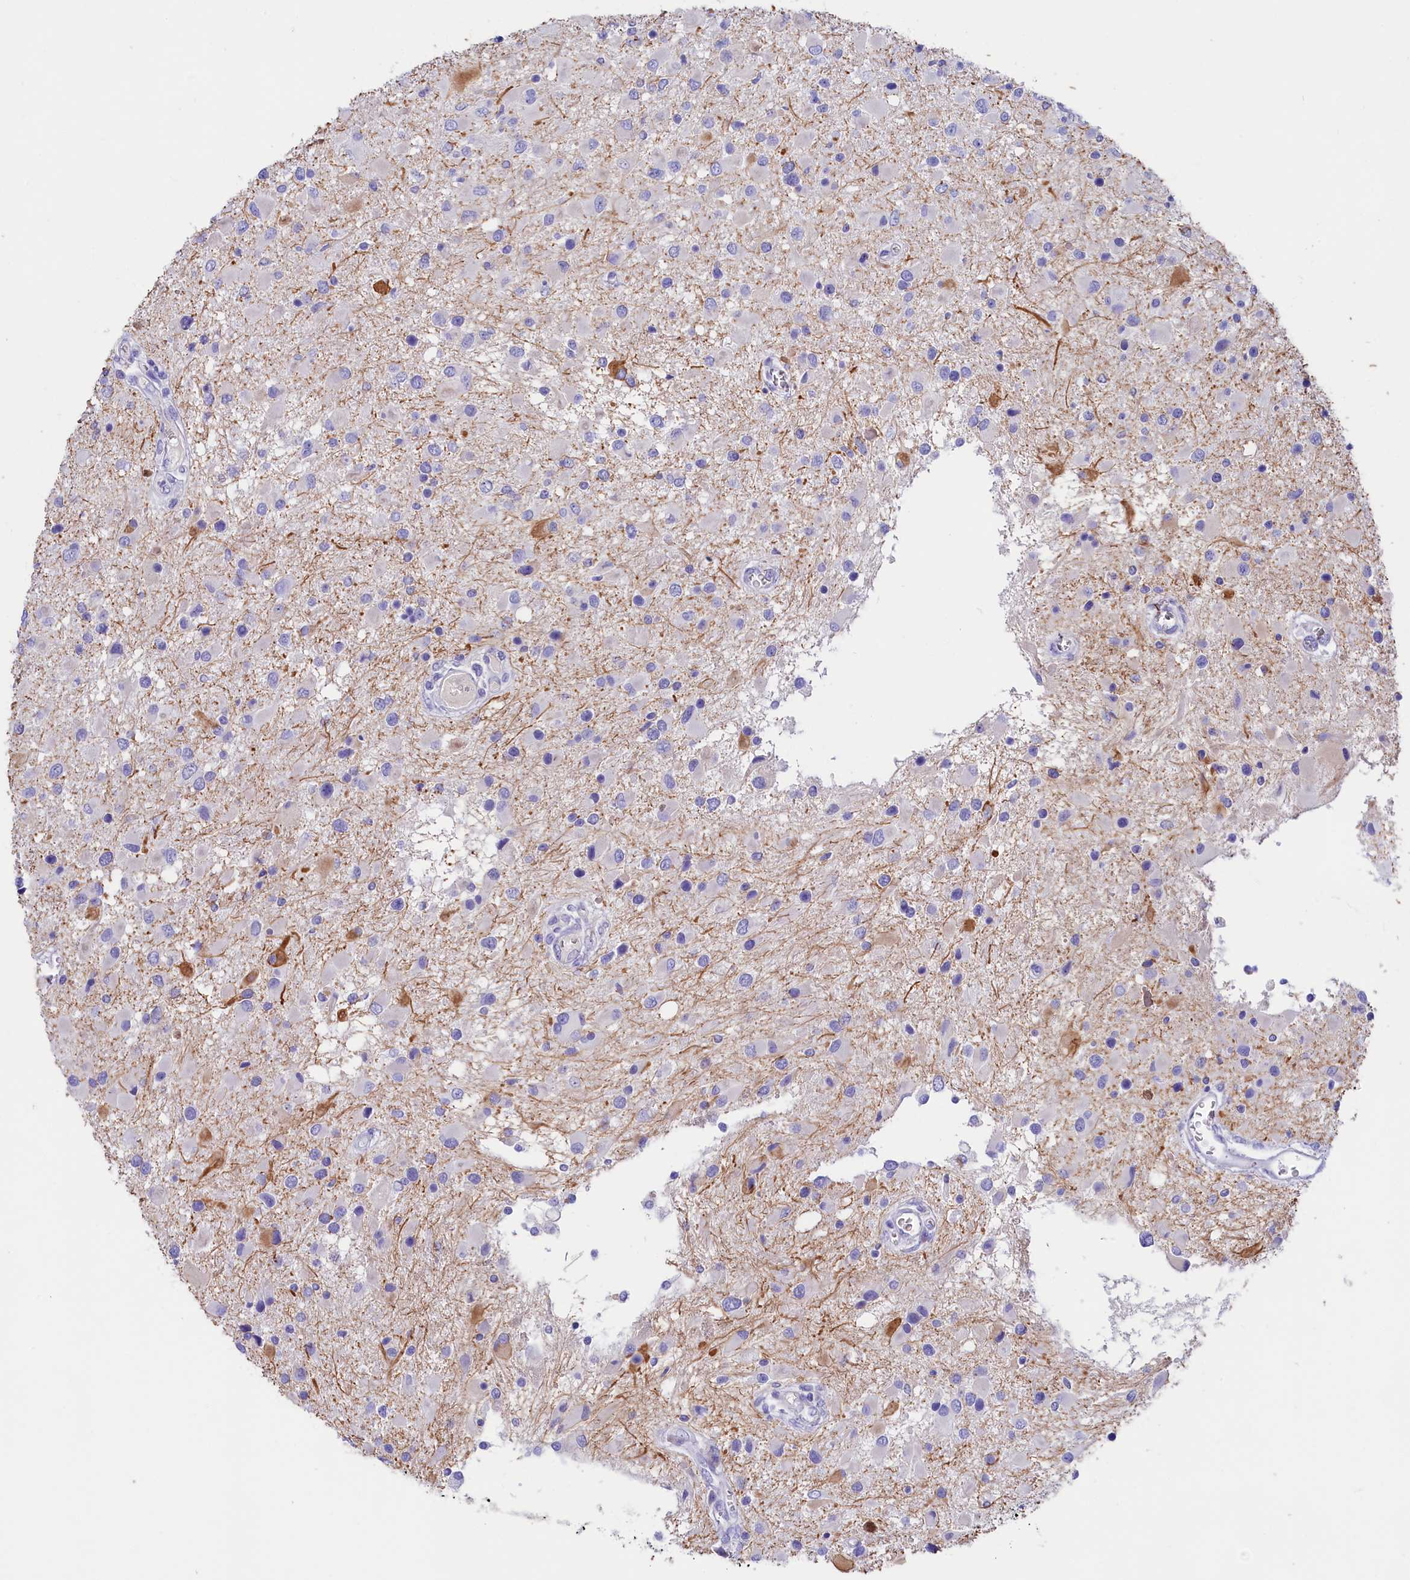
{"staining": {"intensity": "negative", "quantity": "none", "location": "none"}, "tissue": "glioma", "cell_type": "Tumor cells", "image_type": "cancer", "snomed": [{"axis": "morphology", "description": "Glioma, malignant, High grade"}, {"axis": "topography", "description": "Brain"}], "caption": "Tumor cells show no significant protein positivity in malignant high-grade glioma.", "gene": "SULT2A1", "patient": {"sex": "male", "age": 53}}